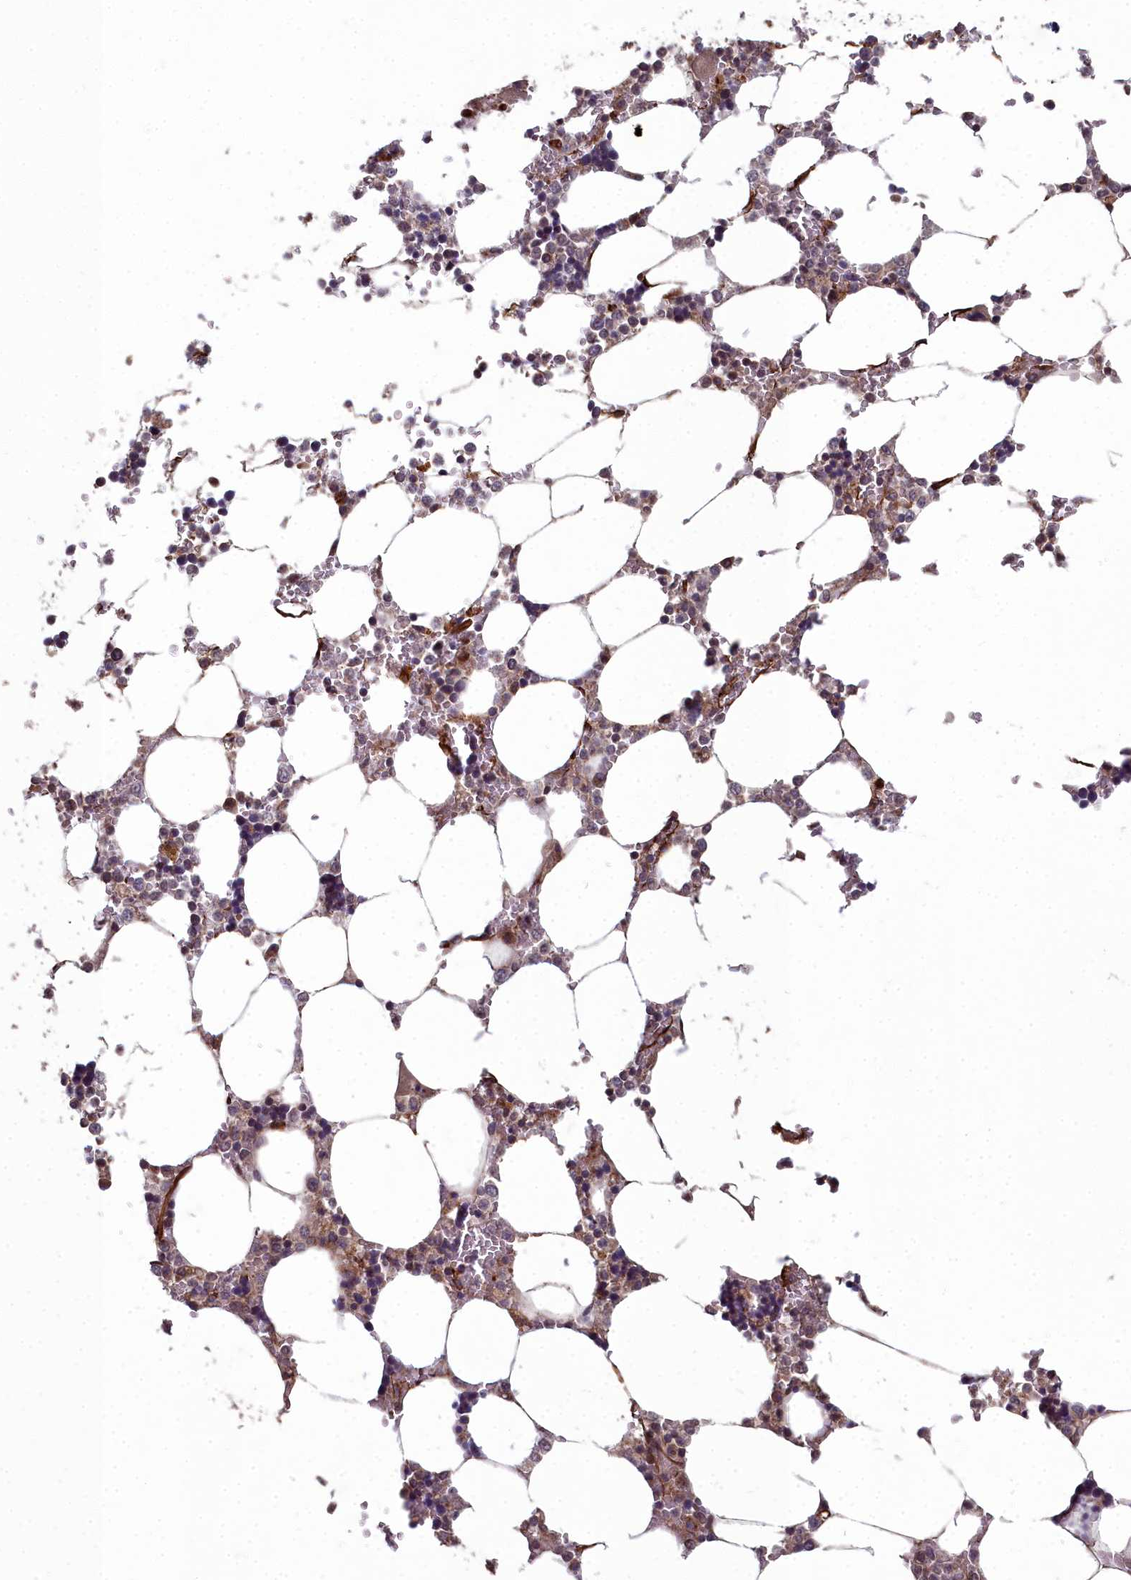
{"staining": {"intensity": "strong", "quantity": "<25%", "location": "cytoplasmic/membranous"}, "tissue": "bone marrow", "cell_type": "Hematopoietic cells", "image_type": "normal", "snomed": [{"axis": "morphology", "description": "Normal tissue, NOS"}, {"axis": "topography", "description": "Bone marrow"}], "caption": "Brown immunohistochemical staining in unremarkable bone marrow shows strong cytoplasmic/membranous positivity in about <25% of hematopoietic cells.", "gene": "TSPYL4", "patient": {"sex": "male", "age": 64}}